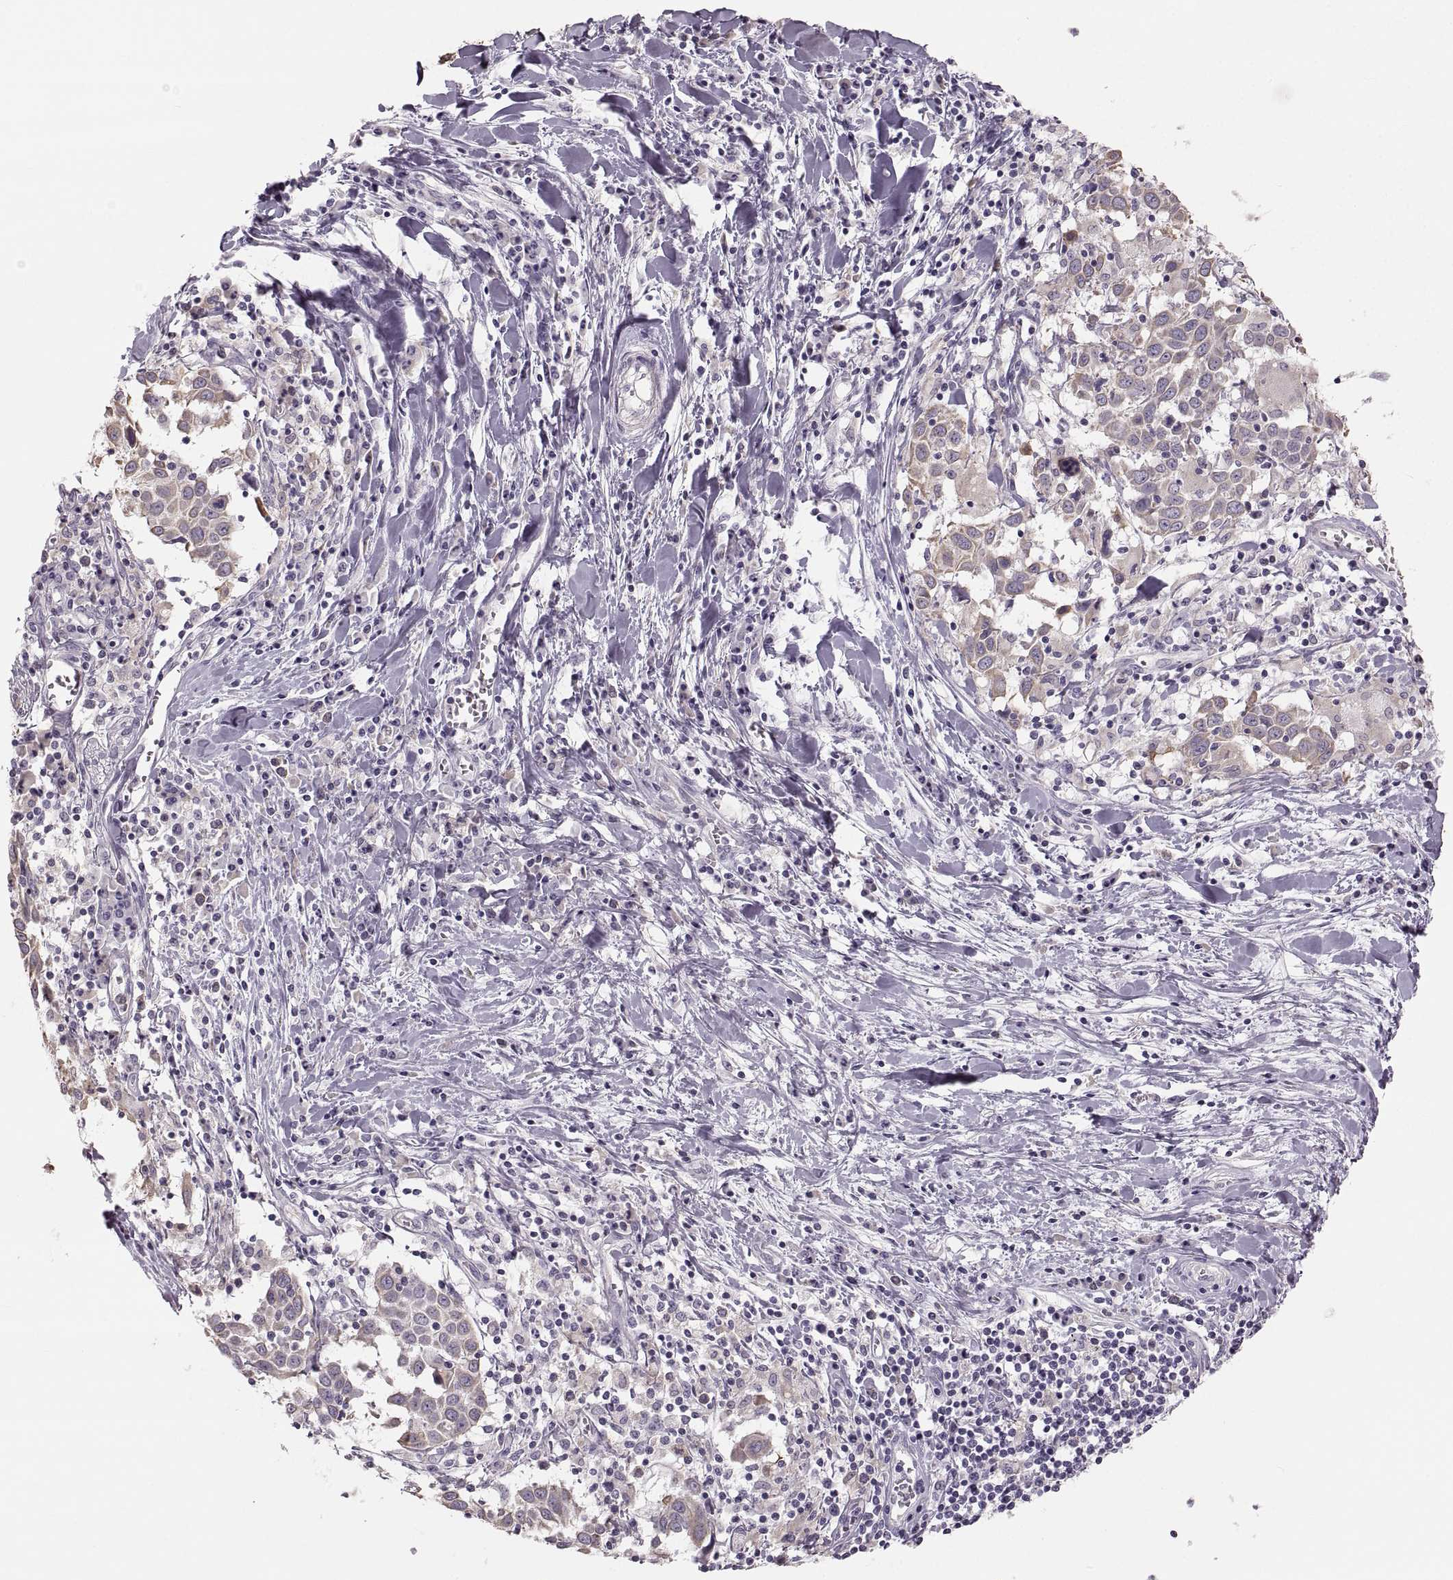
{"staining": {"intensity": "weak", "quantity": "25%-75%", "location": "cytoplasmic/membranous"}, "tissue": "lung cancer", "cell_type": "Tumor cells", "image_type": "cancer", "snomed": [{"axis": "morphology", "description": "Squamous cell carcinoma, NOS"}, {"axis": "topography", "description": "Lung"}], "caption": "Protein expression analysis of lung squamous cell carcinoma displays weak cytoplasmic/membranous positivity in approximately 25%-75% of tumor cells.", "gene": "RUNDC3A", "patient": {"sex": "male", "age": 57}}